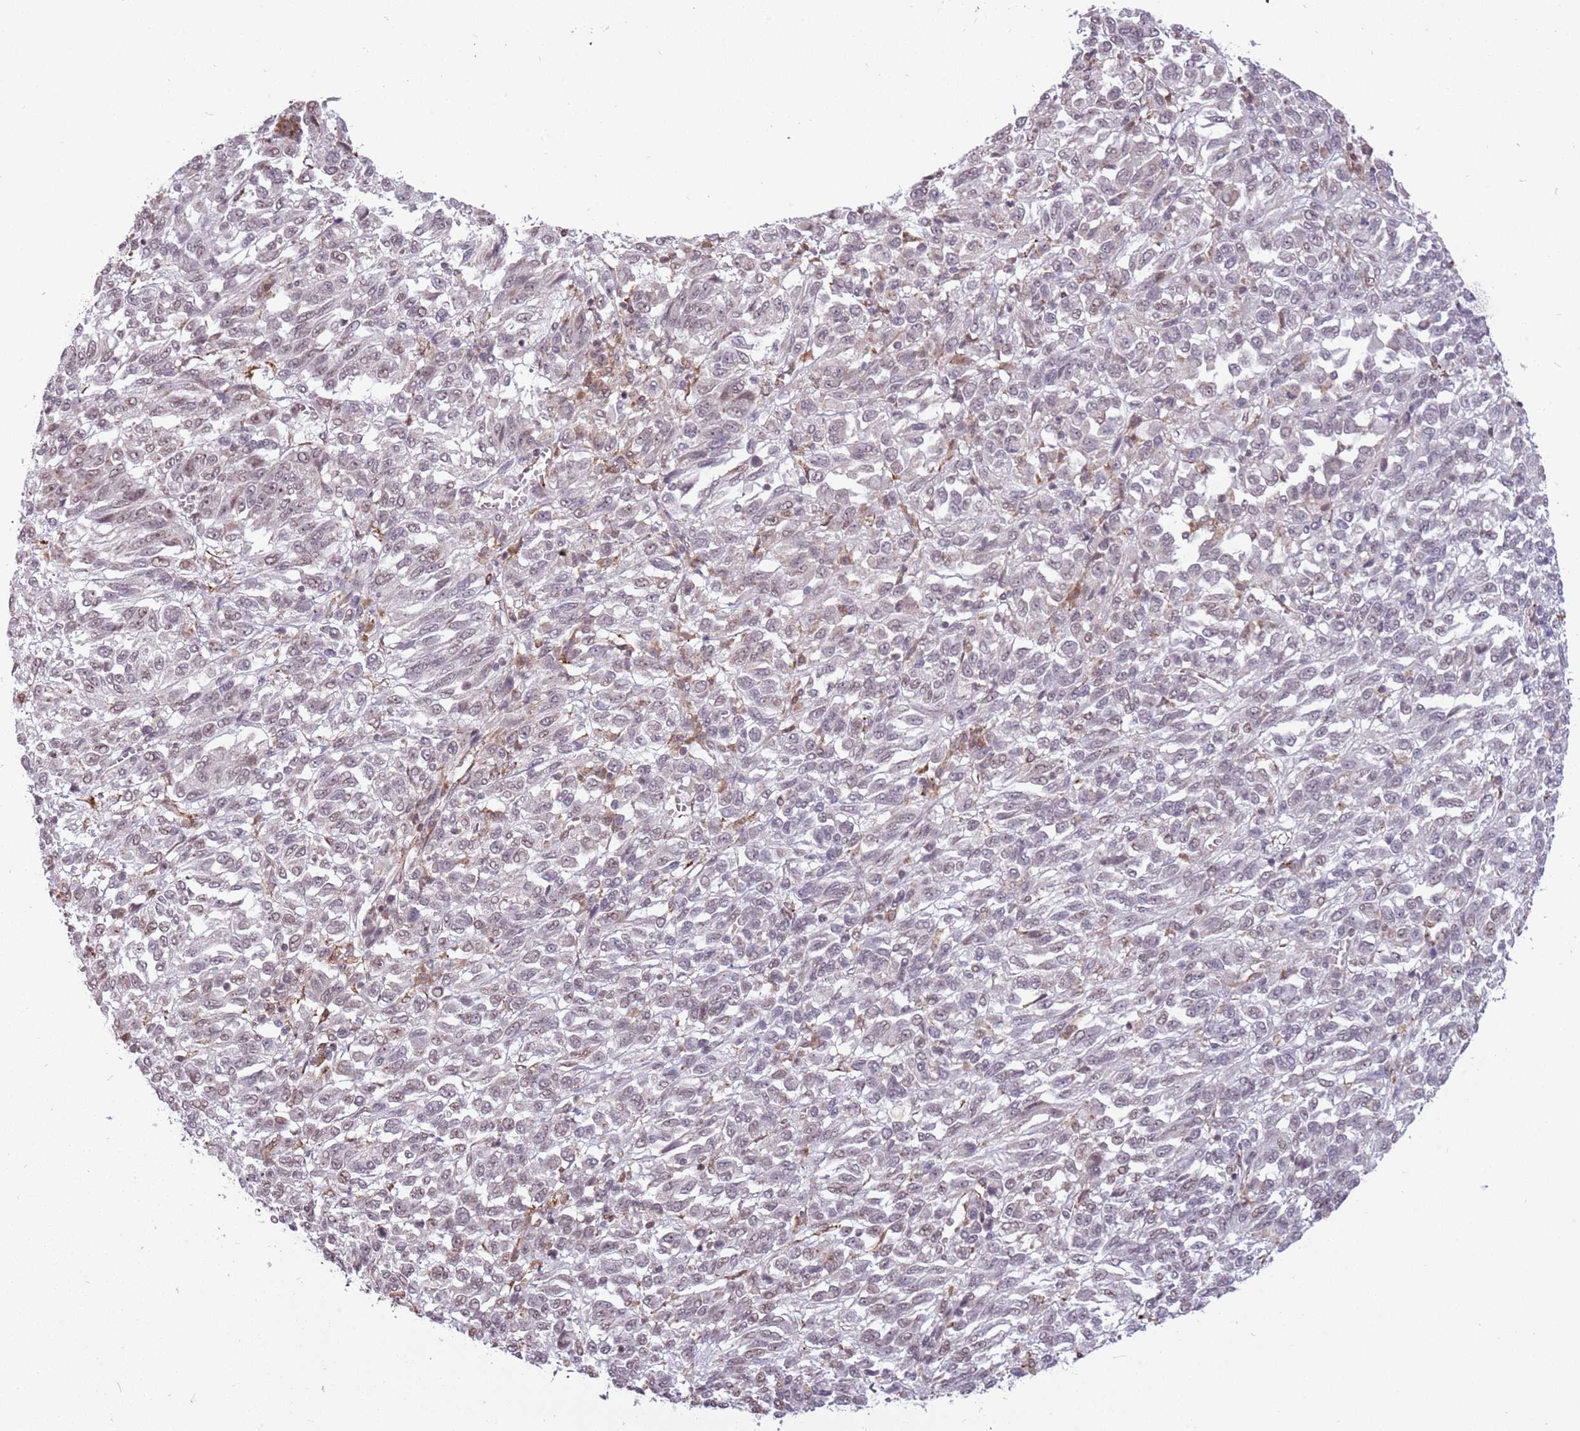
{"staining": {"intensity": "weak", "quantity": "<25%", "location": "nuclear"}, "tissue": "melanoma", "cell_type": "Tumor cells", "image_type": "cancer", "snomed": [{"axis": "morphology", "description": "Malignant melanoma, Metastatic site"}, {"axis": "topography", "description": "Lung"}], "caption": "Melanoma was stained to show a protein in brown. There is no significant positivity in tumor cells. (Brightfield microscopy of DAB (3,3'-diaminobenzidine) IHC at high magnification).", "gene": "BARD1", "patient": {"sex": "male", "age": 64}}